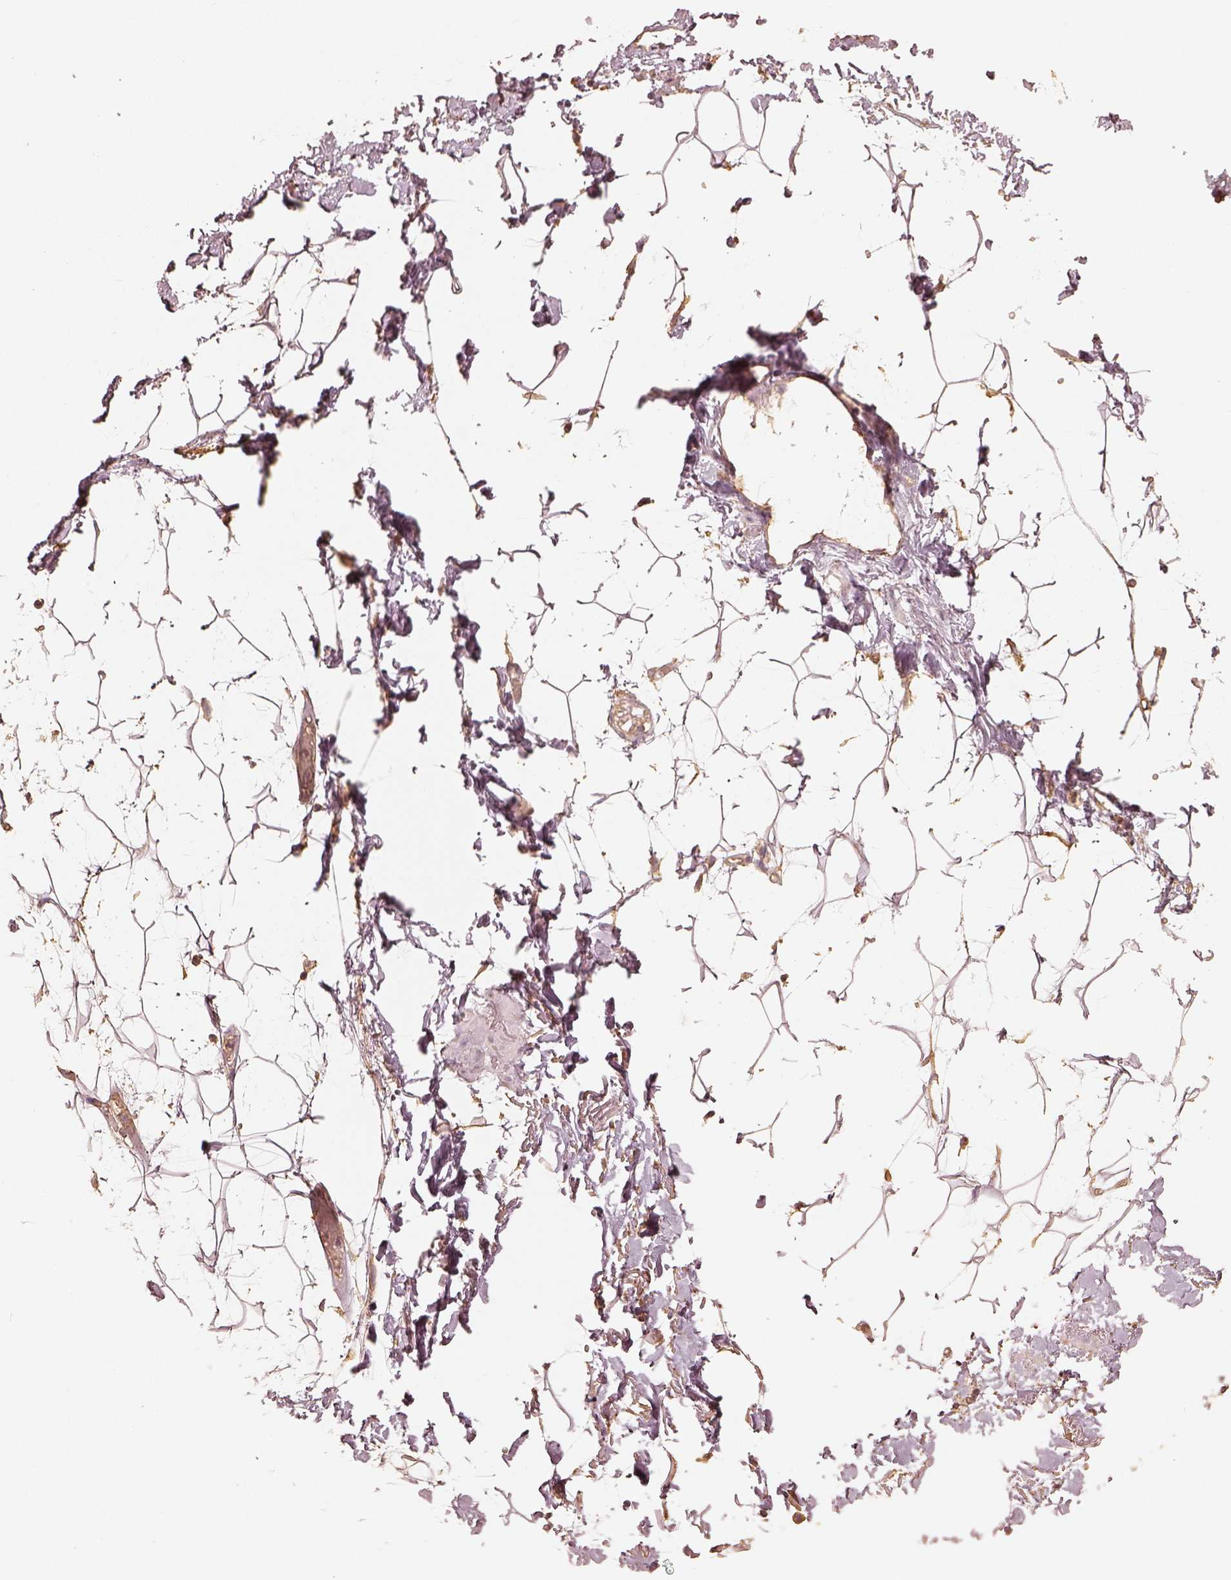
{"staining": {"intensity": "negative", "quantity": "none", "location": "none"}, "tissue": "adipose tissue", "cell_type": "Adipocytes", "image_type": "normal", "snomed": [{"axis": "morphology", "description": "Normal tissue, NOS"}, {"axis": "topography", "description": "Anal"}, {"axis": "topography", "description": "Peripheral nerve tissue"}], "caption": "Immunohistochemical staining of benign adipose tissue reveals no significant positivity in adipocytes. Brightfield microscopy of immunohistochemistry stained with DAB (brown) and hematoxylin (blue), captured at high magnification.", "gene": "WDR7", "patient": {"sex": "male", "age": 78}}